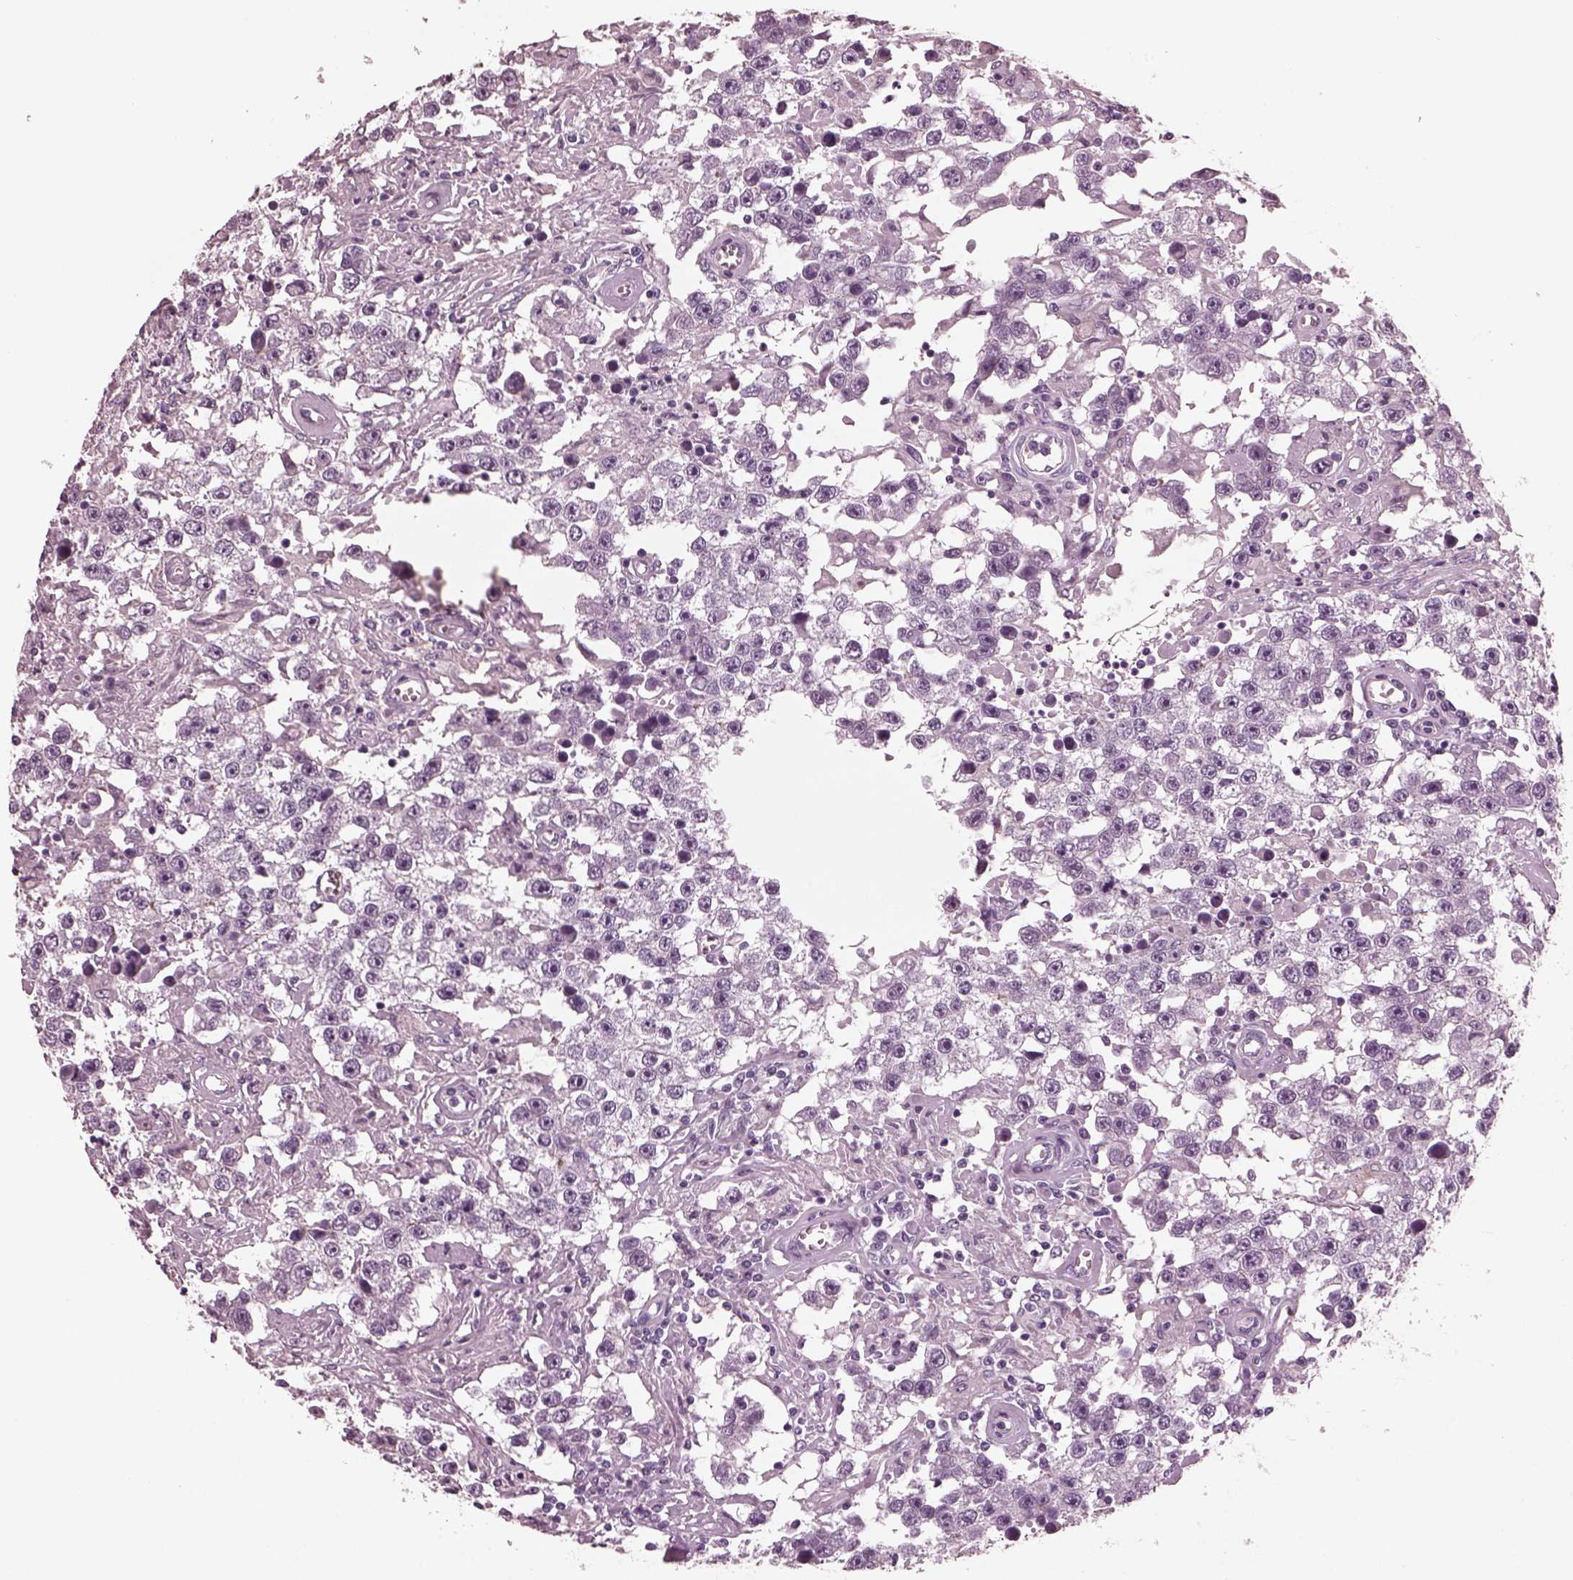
{"staining": {"intensity": "negative", "quantity": "none", "location": "none"}, "tissue": "testis cancer", "cell_type": "Tumor cells", "image_type": "cancer", "snomed": [{"axis": "morphology", "description": "Seminoma, NOS"}, {"axis": "topography", "description": "Testis"}], "caption": "The histopathology image shows no significant expression in tumor cells of testis cancer.", "gene": "CGA", "patient": {"sex": "male", "age": 43}}